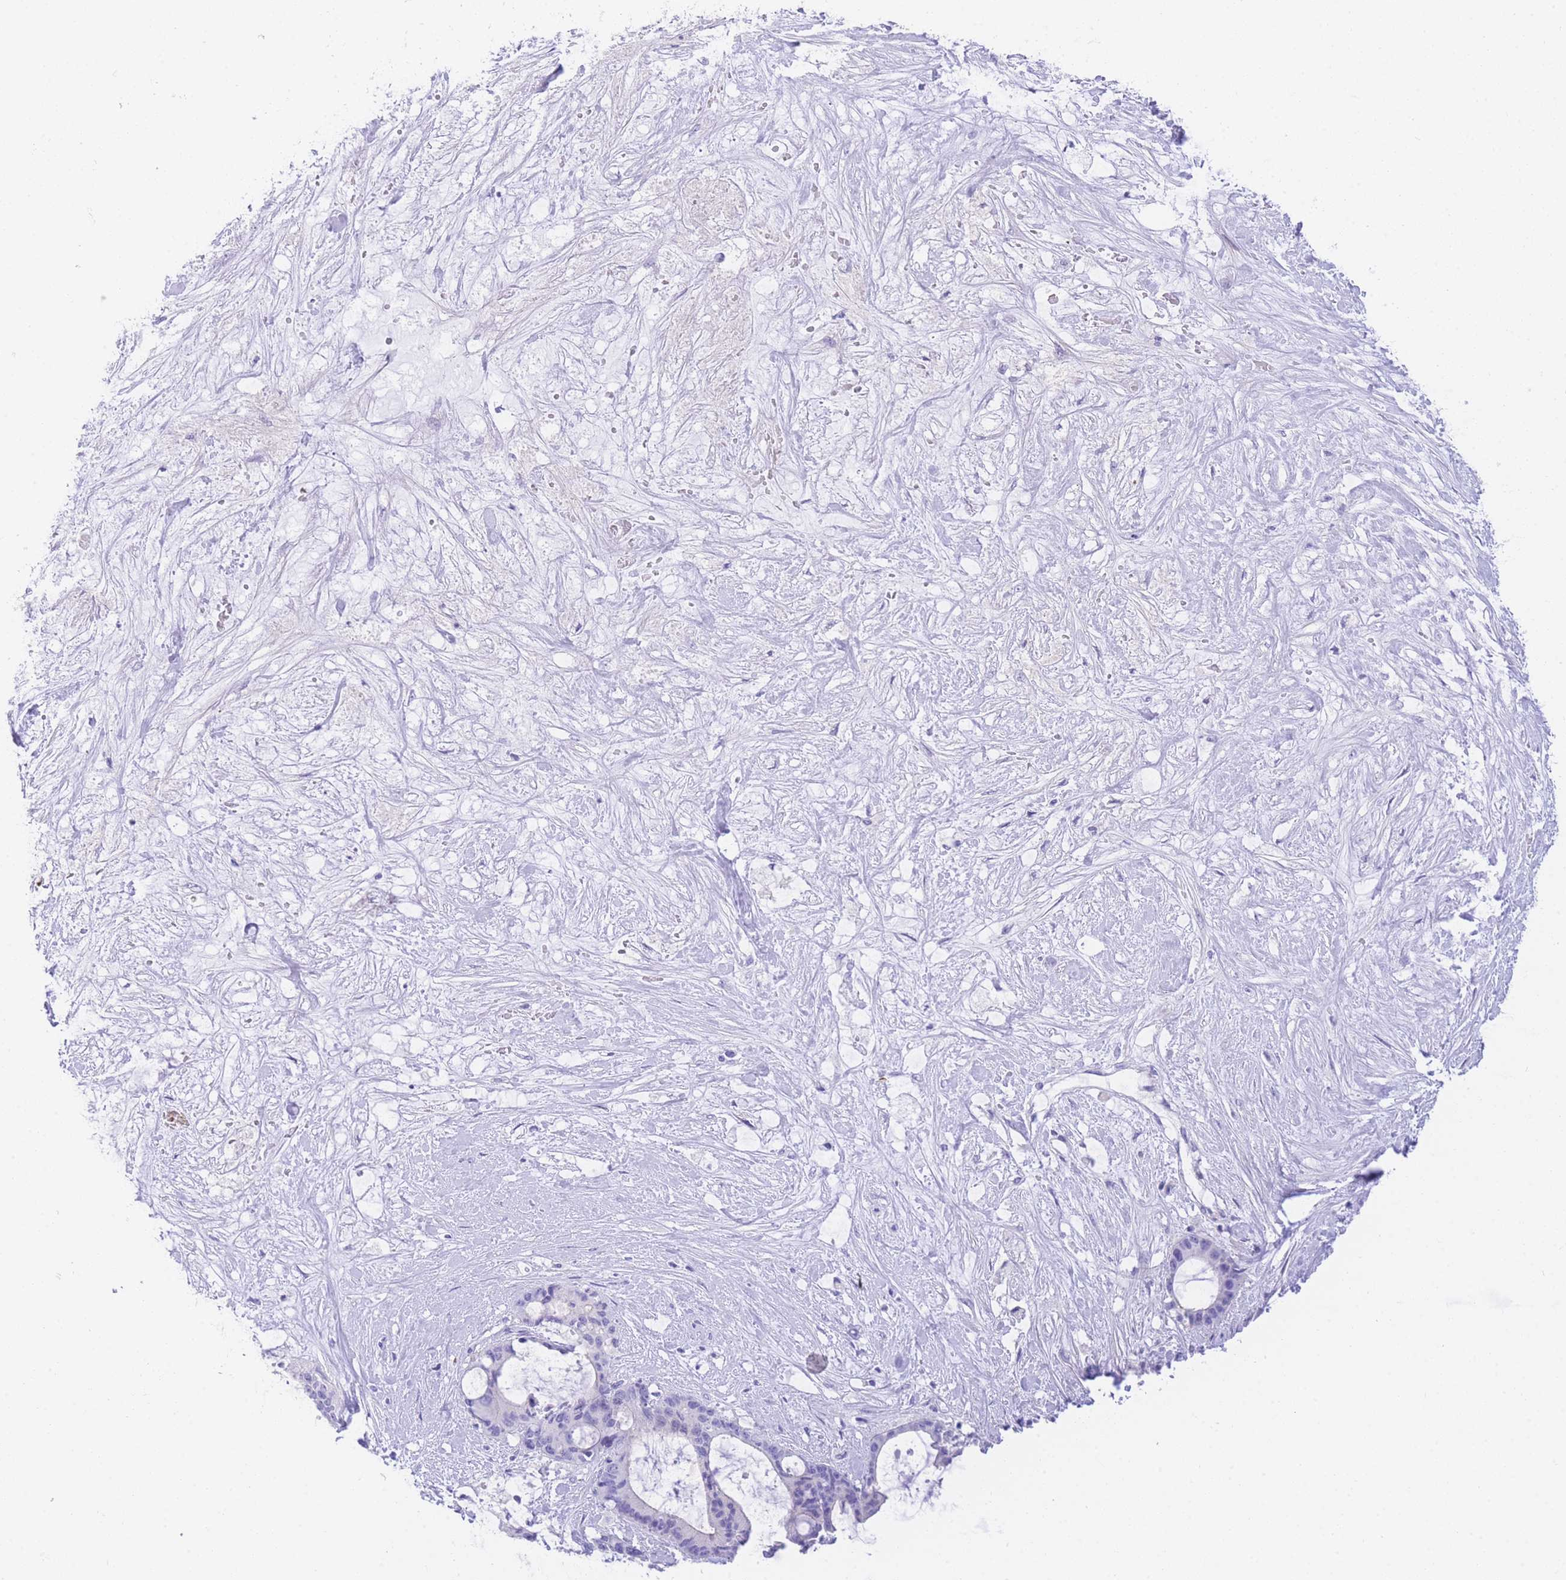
{"staining": {"intensity": "negative", "quantity": "none", "location": "none"}, "tissue": "liver cancer", "cell_type": "Tumor cells", "image_type": "cancer", "snomed": [{"axis": "morphology", "description": "Normal tissue, NOS"}, {"axis": "morphology", "description": "Cholangiocarcinoma"}, {"axis": "topography", "description": "Liver"}, {"axis": "topography", "description": "Peripheral nerve tissue"}], "caption": "Immunohistochemistry (IHC) photomicrograph of human liver cancer (cholangiocarcinoma) stained for a protein (brown), which shows no expression in tumor cells.", "gene": "TIFAB", "patient": {"sex": "female", "age": 73}}